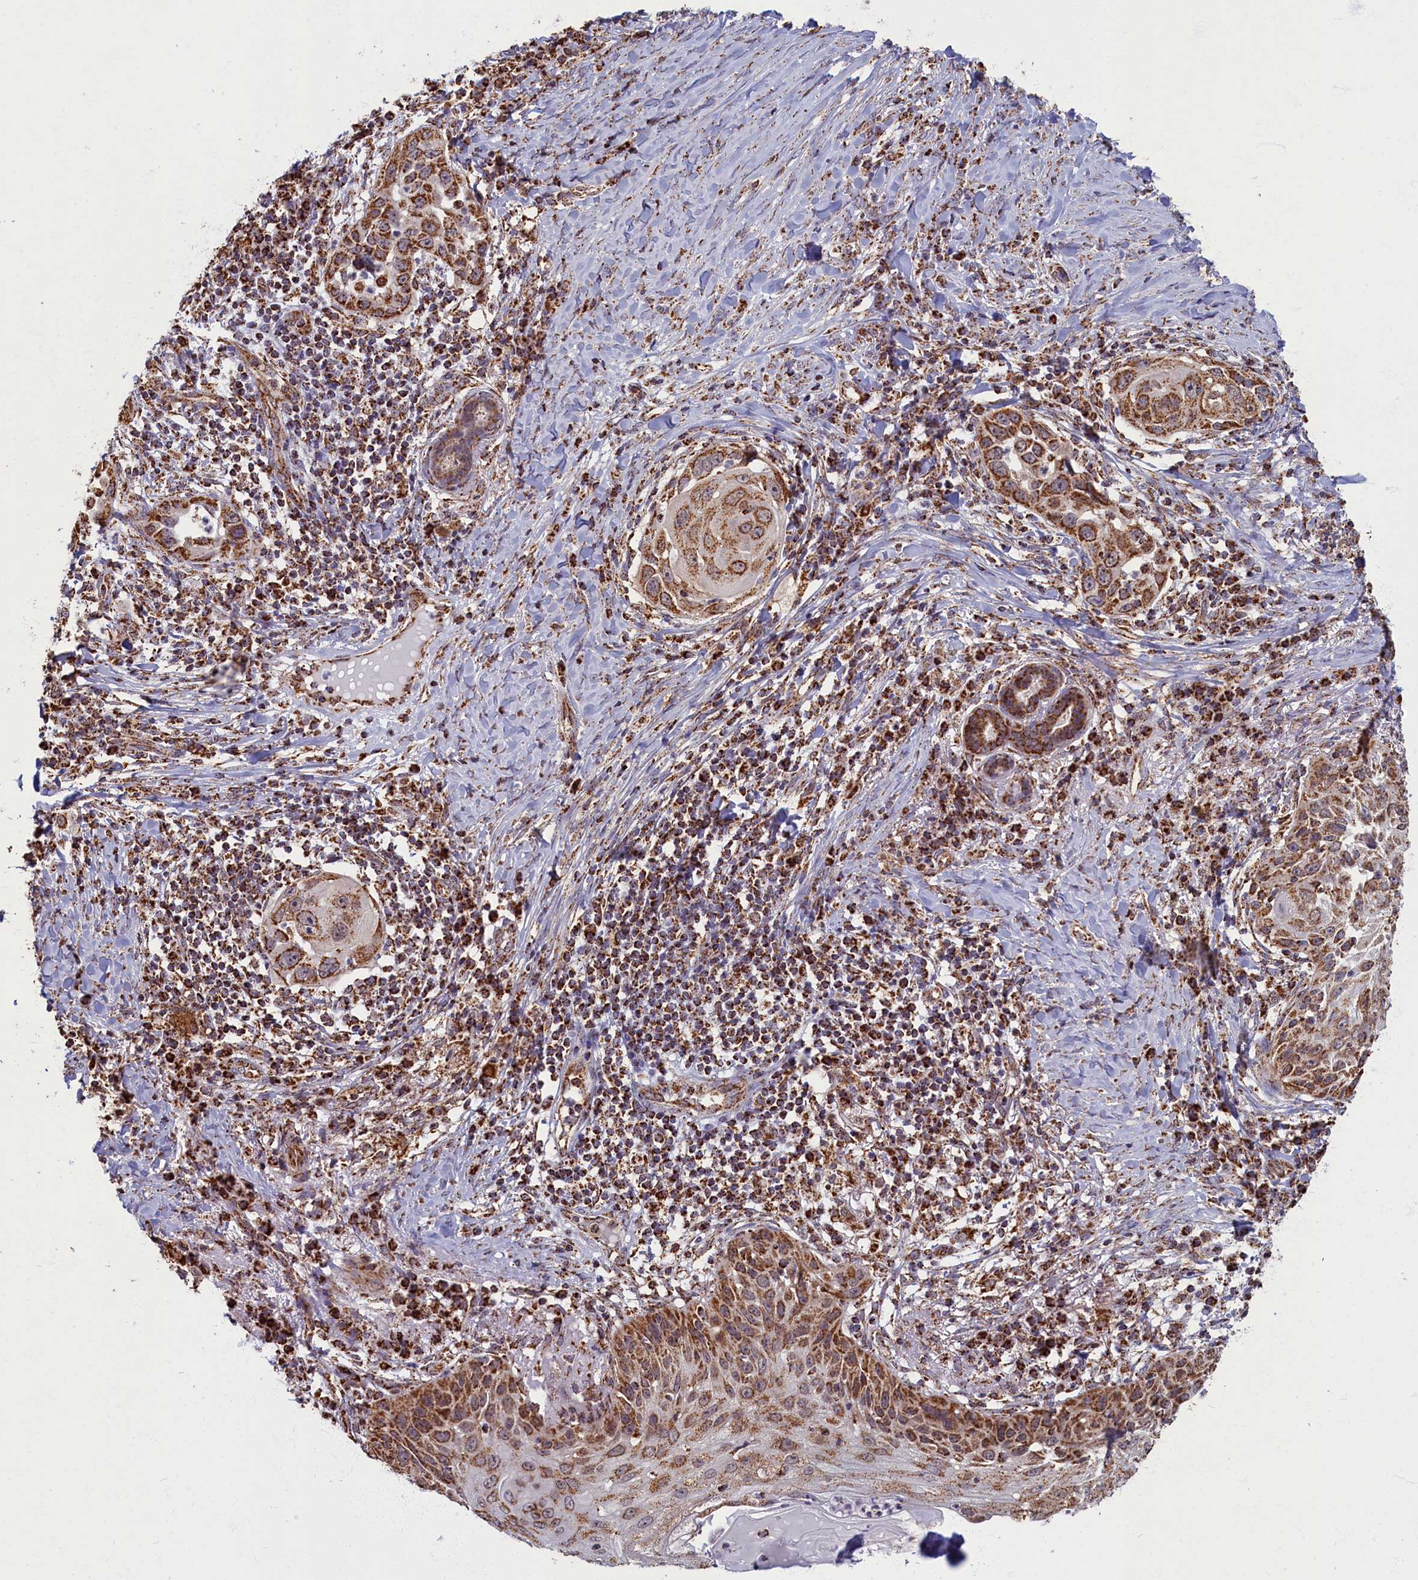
{"staining": {"intensity": "moderate", "quantity": ">75%", "location": "cytoplasmic/membranous"}, "tissue": "skin cancer", "cell_type": "Tumor cells", "image_type": "cancer", "snomed": [{"axis": "morphology", "description": "Squamous cell carcinoma, NOS"}, {"axis": "topography", "description": "Skin"}], "caption": "Immunohistochemical staining of human squamous cell carcinoma (skin) reveals medium levels of moderate cytoplasmic/membranous expression in about >75% of tumor cells. The protein of interest is stained brown, and the nuclei are stained in blue (DAB (3,3'-diaminobenzidine) IHC with brightfield microscopy, high magnification).", "gene": "SPR", "patient": {"sex": "female", "age": 44}}